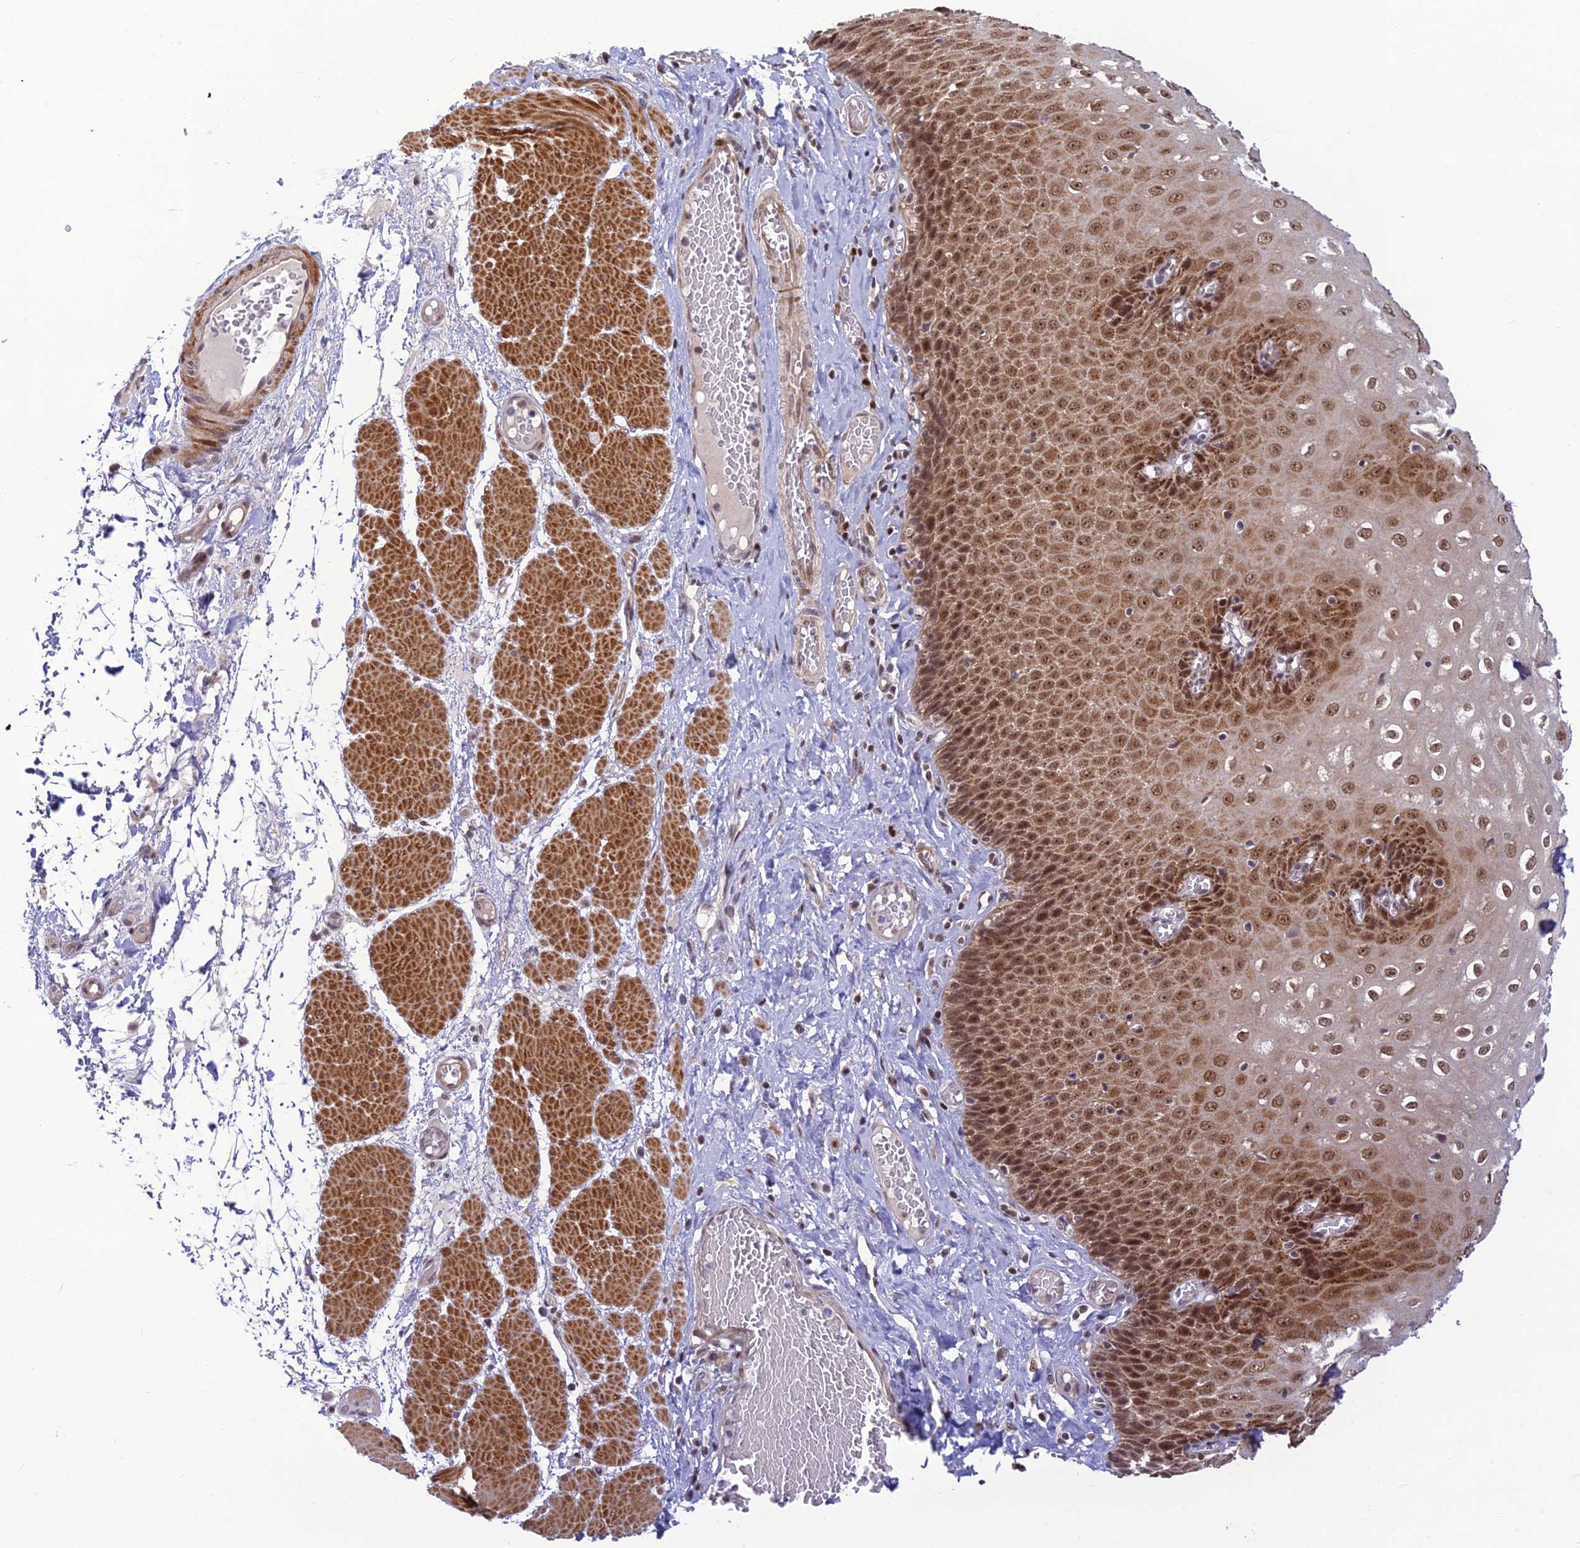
{"staining": {"intensity": "moderate", "quantity": ">75%", "location": "cytoplasmic/membranous,nuclear"}, "tissue": "esophagus", "cell_type": "Squamous epithelial cells", "image_type": "normal", "snomed": [{"axis": "morphology", "description": "Normal tissue, NOS"}, {"axis": "topography", "description": "Esophagus"}], "caption": "Brown immunohistochemical staining in normal human esophagus displays moderate cytoplasmic/membranous,nuclear staining in about >75% of squamous epithelial cells. (Stains: DAB in brown, nuclei in blue, Microscopy: brightfield microscopy at high magnification).", "gene": "ASPDH", "patient": {"sex": "male", "age": 60}}